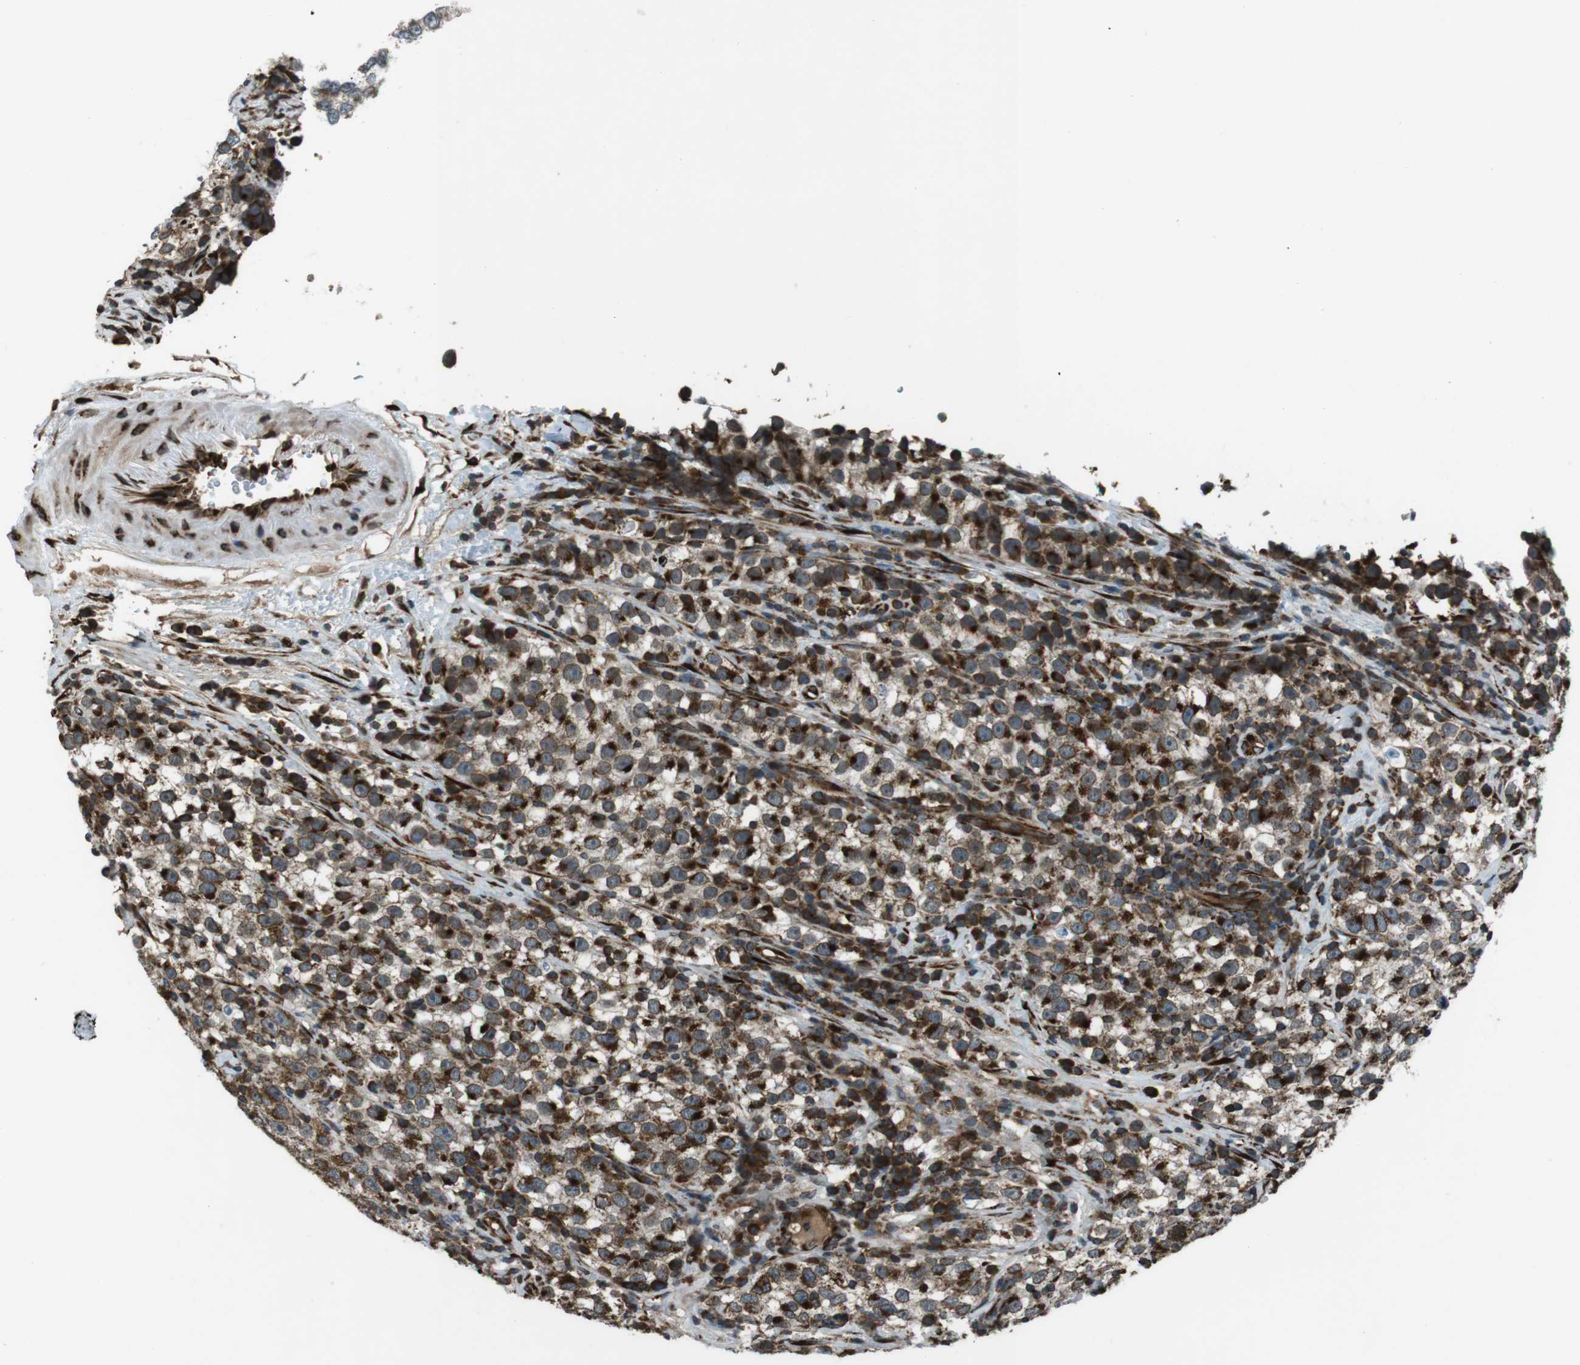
{"staining": {"intensity": "strong", "quantity": ">75%", "location": "cytoplasmic/membranous"}, "tissue": "testis cancer", "cell_type": "Tumor cells", "image_type": "cancer", "snomed": [{"axis": "morphology", "description": "Seminoma, NOS"}, {"axis": "topography", "description": "Testis"}], "caption": "Immunohistochemical staining of human testis cancer exhibits high levels of strong cytoplasmic/membranous positivity in approximately >75% of tumor cells.", "gene": "KTN1", "patient": {"sex": "male", "age": 22}}